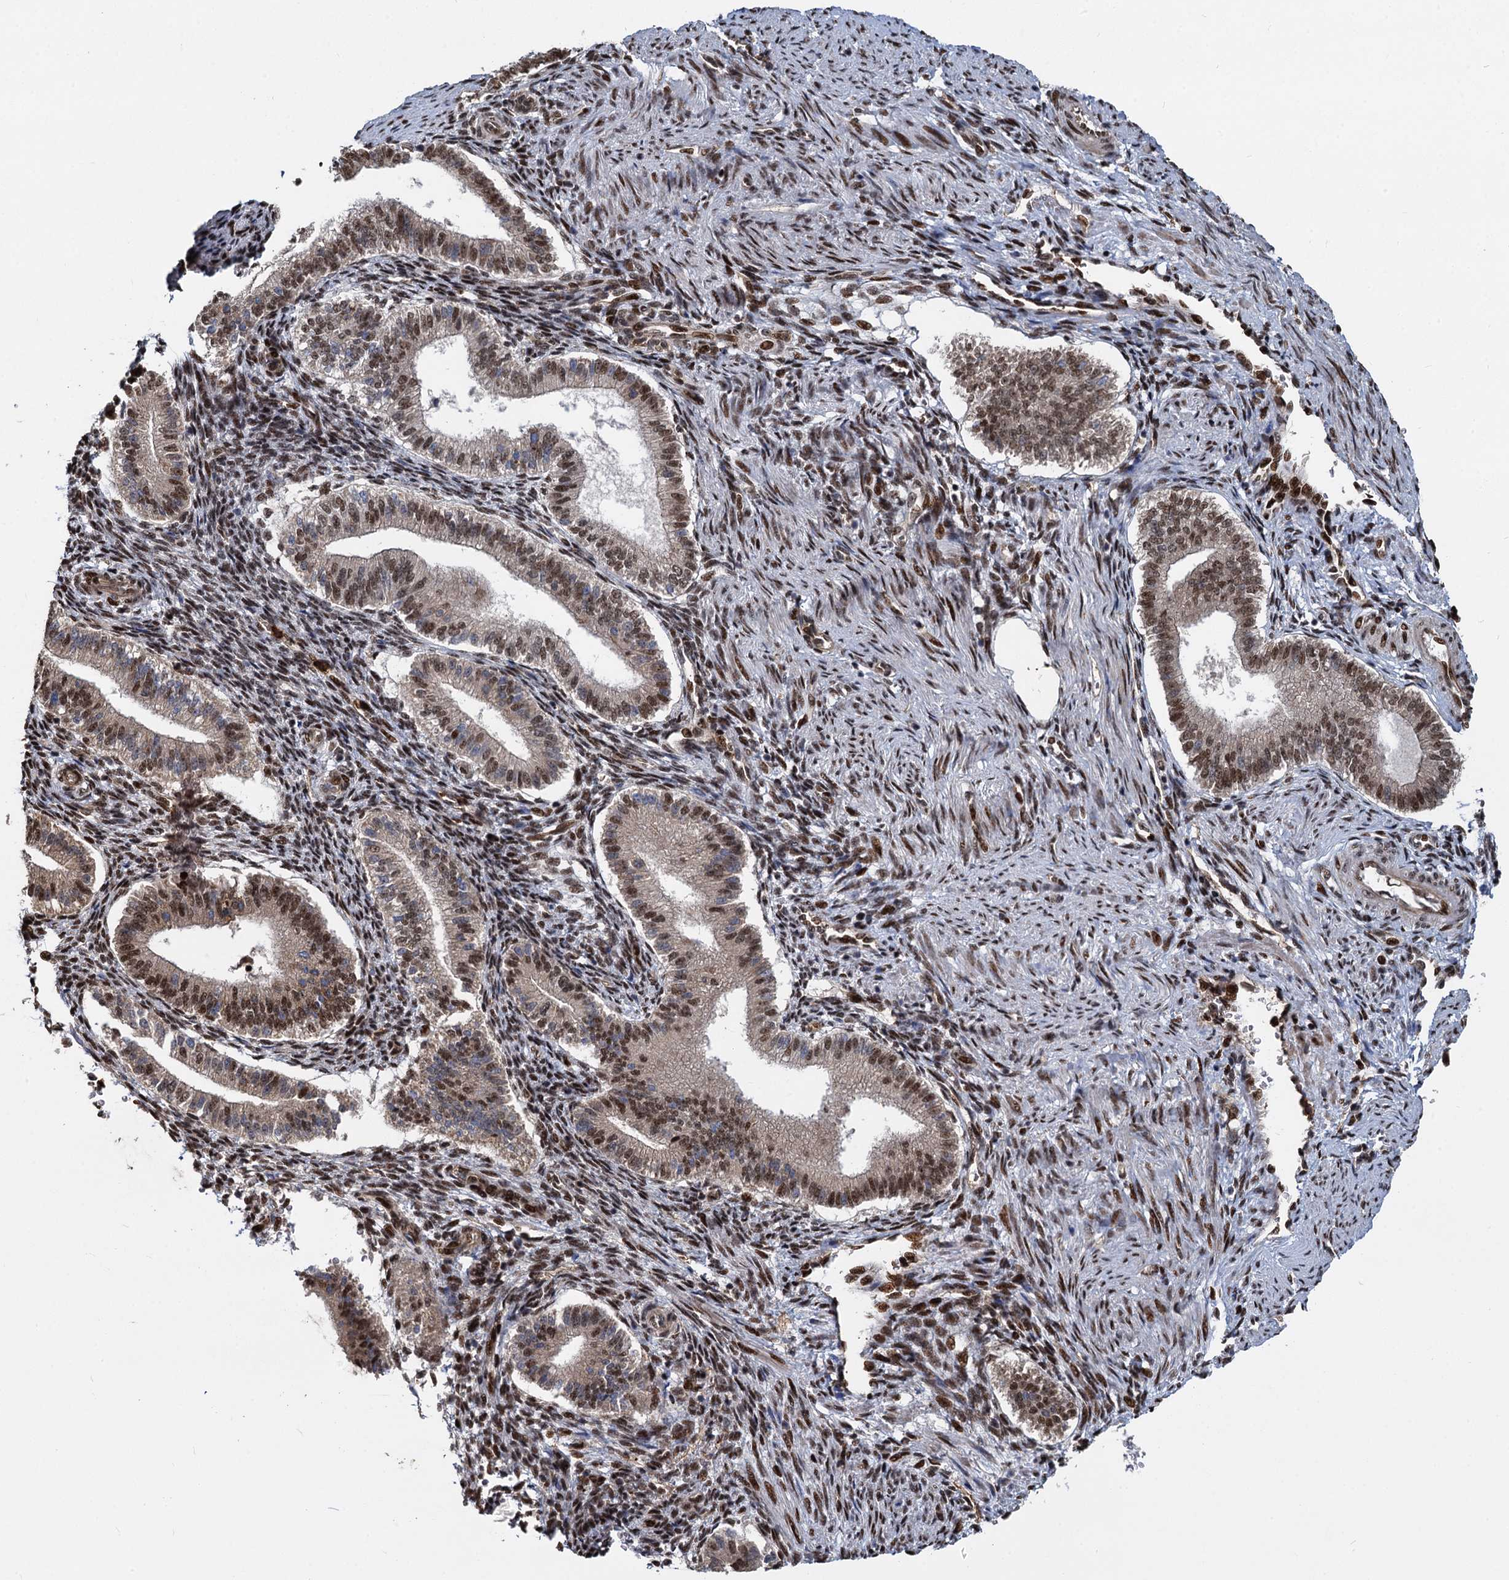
{"staining": {"intensity": "moderate", "quantity": "25%-75%", "location": "nuclear"}, "tissue": "endometrium", "cell_type": "Cells in endometrial stroma", "image_type": "normal", "snomed": [{"axis": "morphology", "description": "Normal tissue, NOS"}, {"axis": "topography", "description": "Endometrium"}], "caption": "Cells in endometrial stroma exhibit moderate nuclear expression in about 25%-75% of cells in benign endometrium. (DAB (3,3'-diaminobenzidine) = brown stain, brightfield microscopy at high magnification).", "gene": "ANKRD49", "patient": {"sex": "female", "age": 25}}